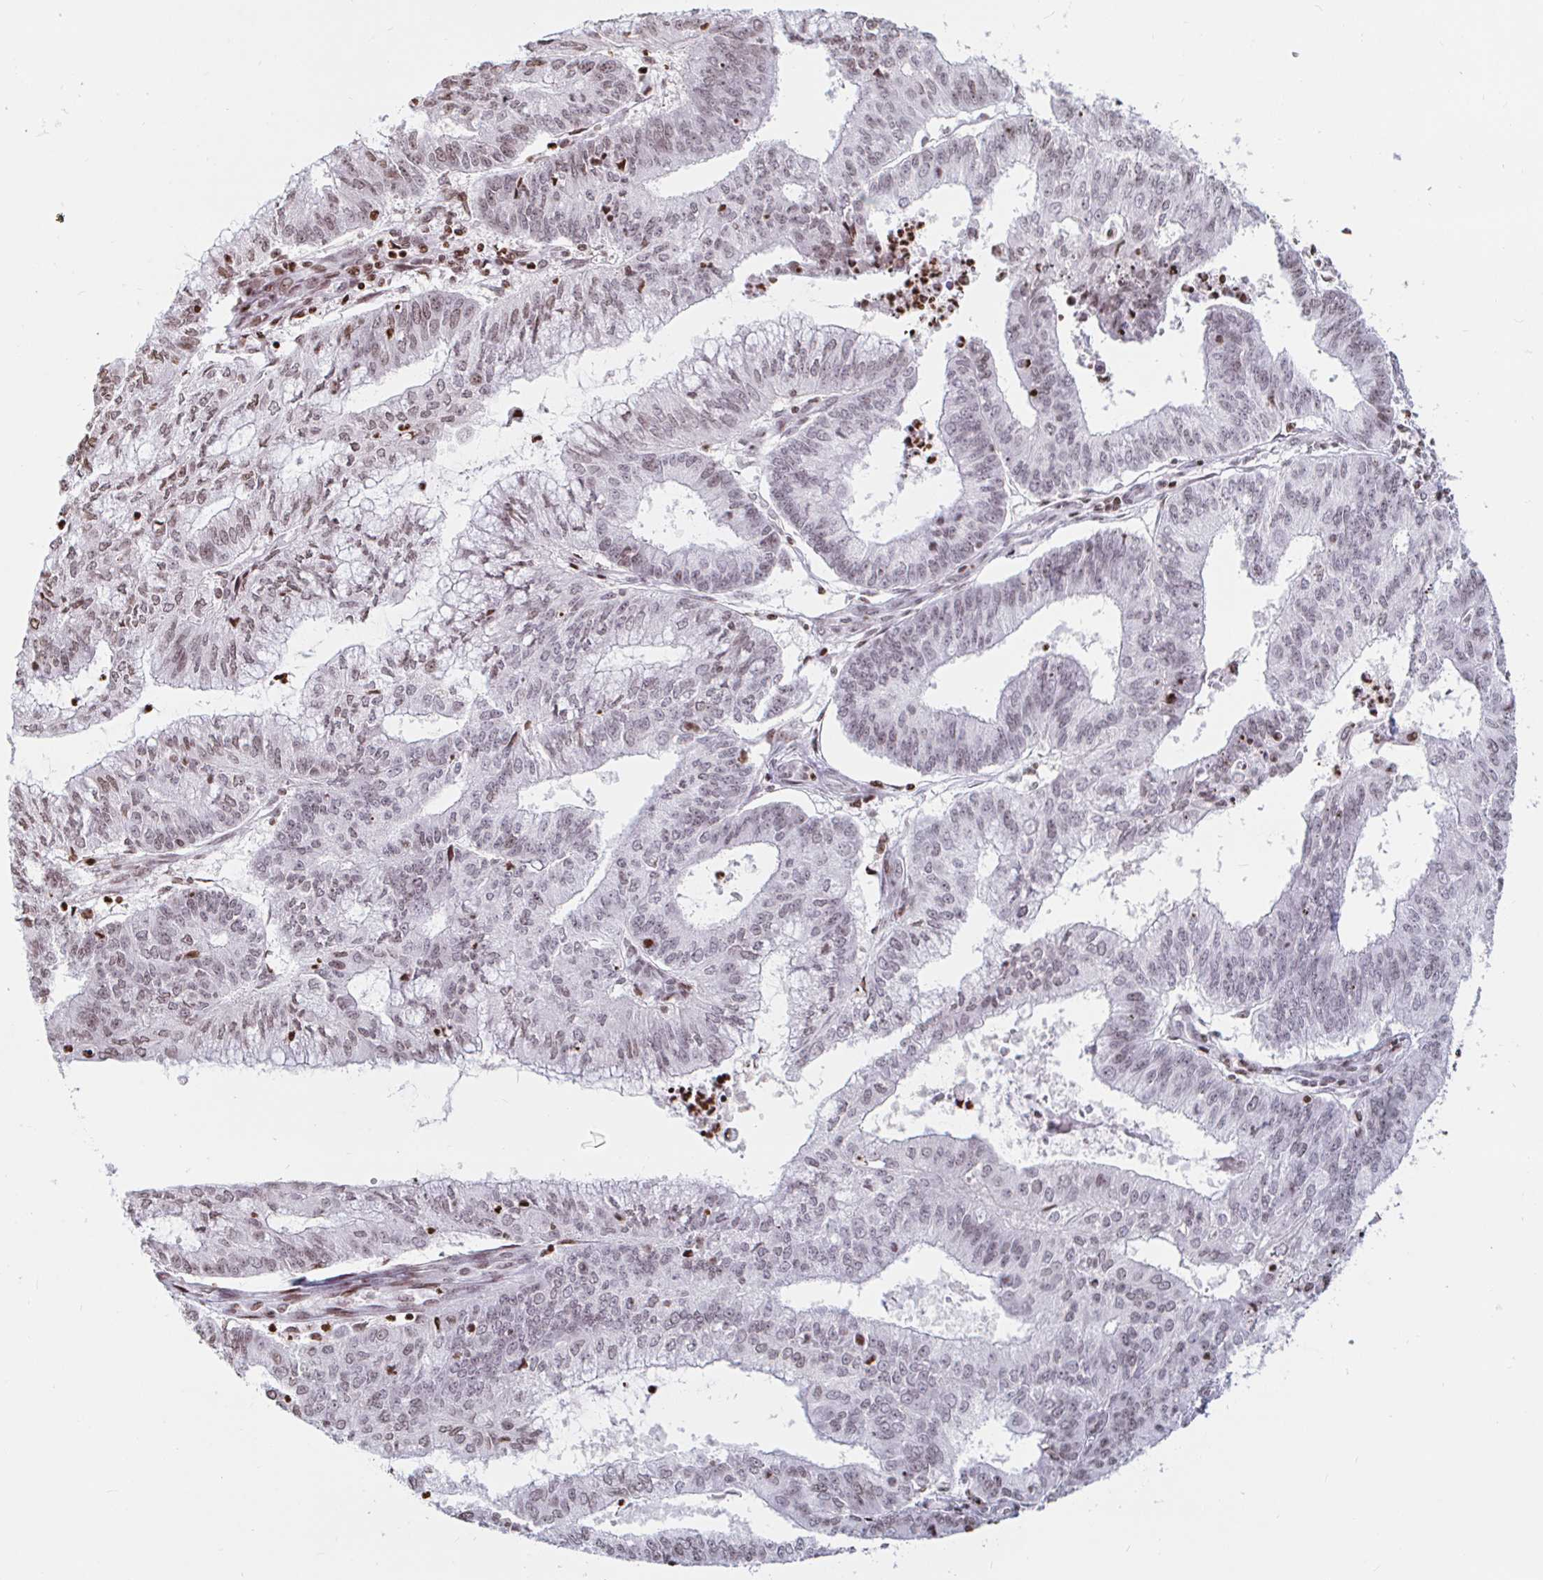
{"staining": {"intensity": "weak", "quantity": ">75%", "location": "nuclear"}, "tissue": "endometrial cancer", "cell_type": "Tumor cells", "image_type": "cancer", "snomed": [{"axis": "morphology", "description": "Adenocarcinoma, NOS"}, {"axis": "topography", "description": "Endometrium"}], "caption": "High-power microscopy captured an IHC histopathology image of adenocarcinoma (endometrial), revealing weak nuclear positivity in approximately >75% of tumor cells.", "gene": "HOXC10", "patient": {"sex": "female", "age": 61}}